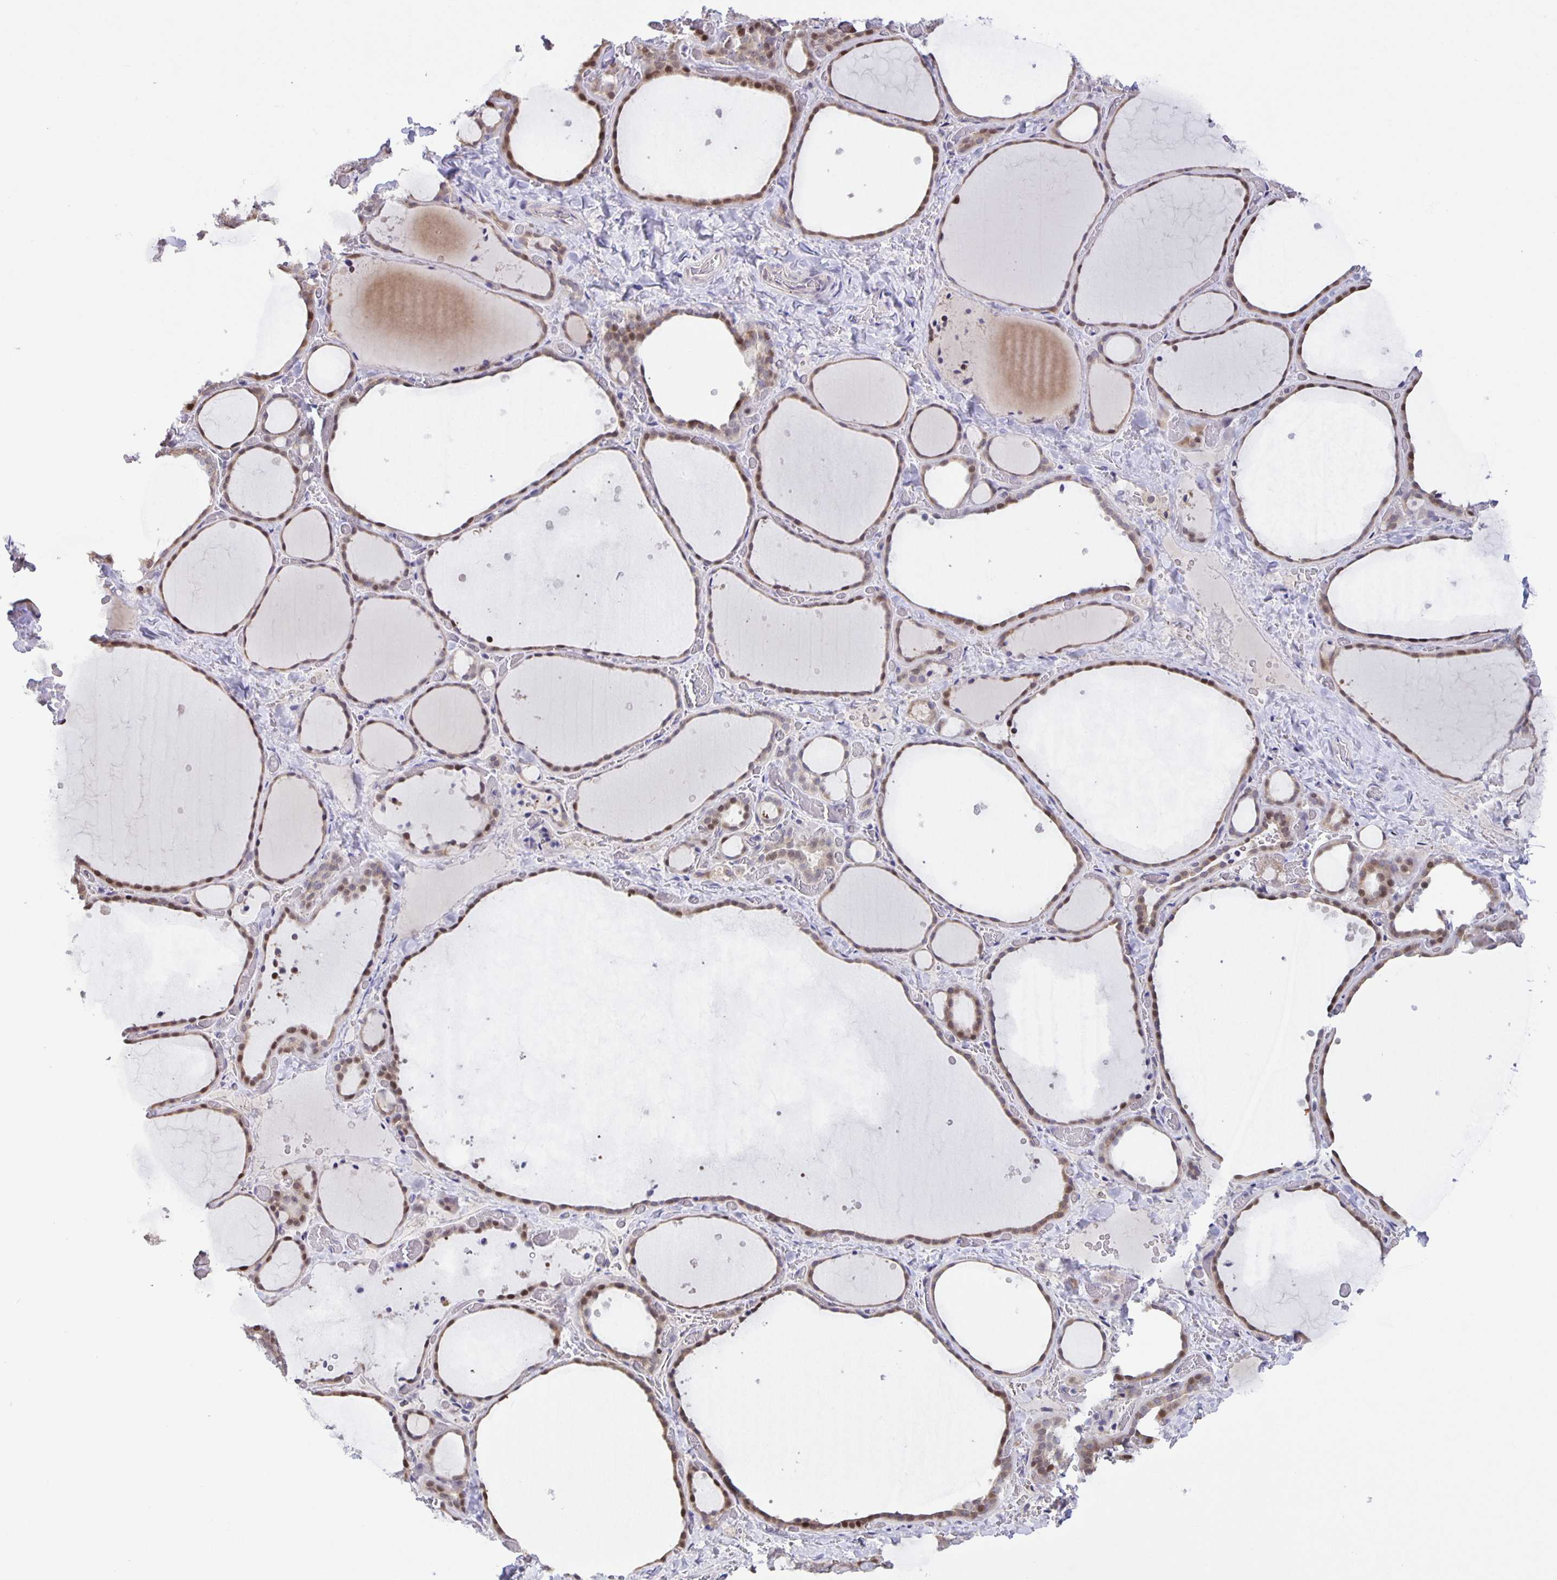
{"staining": {"intensity": "moderate", "quantity": "25%-75%", "location": "nuclear"}, "tissue": "thyroid gland", "cell_type": "Glandular cells", "image_type": "normal", "snomed": [{"axis": "morphology", "description": "Normal tissue, NOS"}, {"axis": "topography", "description": "Thyroid gland"}], "caption": "Protein analysis of benign thyroid gland exhibits moderate nuclear positivity in about 25%-75% of glandular cells. The staining was performed using DAB (3,3'-diaminobenzidine), with brown indicating positive protein expression. Nuclei are stained blue with hematoxylin.", "gene": "MAPK12", "patient": {"sex": "female", "age": 36}}